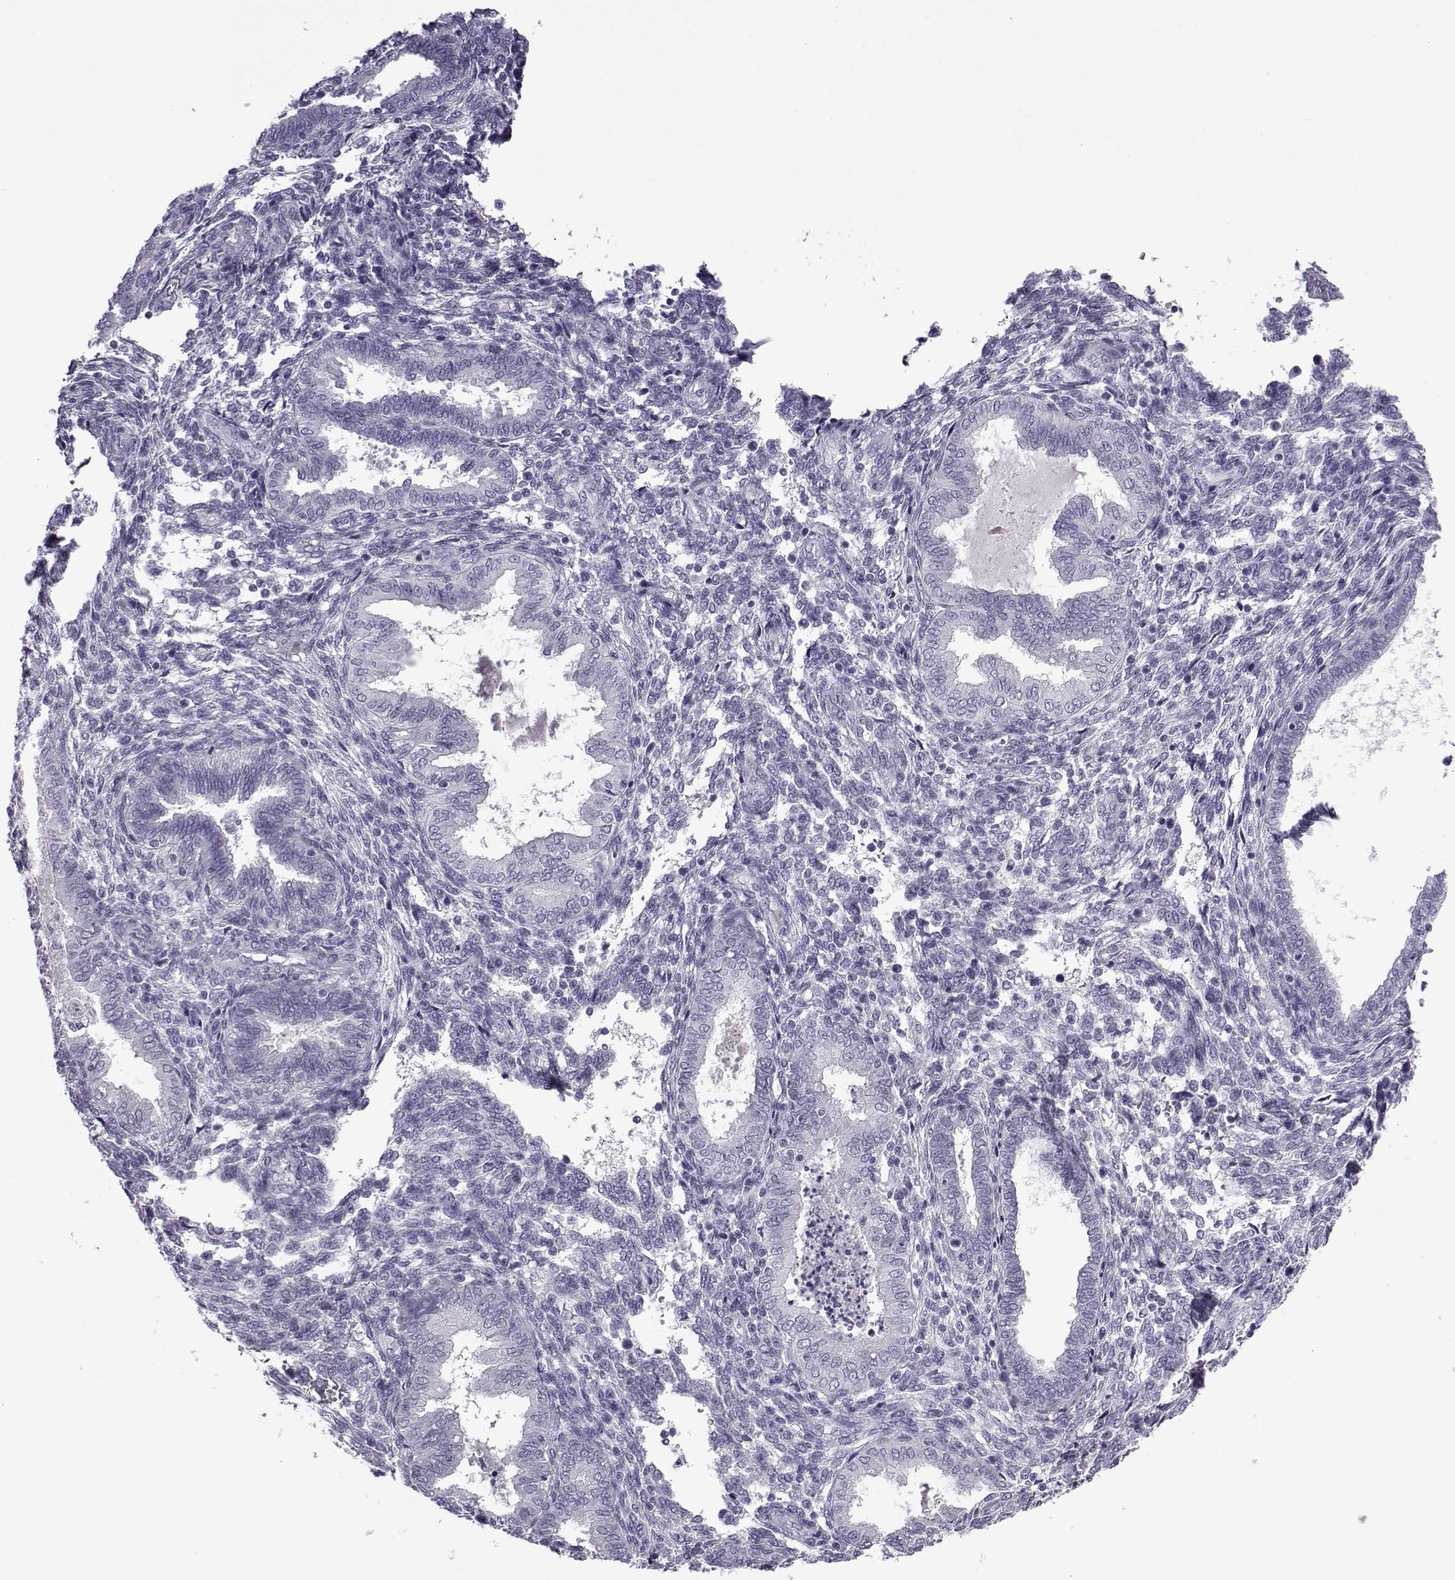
{"staining": {"intensity": "negative", "quantity": "none", "location": "none"}, "tissue": "endometrium", "cell_type": "Cells in endometrial stroma", "image_type": "normal", "snomed": [{"axis": "morphology", "description": "Normal tissue, NOS"}, {"axis": "topography", "description": "Endometrium"}], "caption": "Protein analysis of benign endometrium exhibits no significant staining in cells in endometrial stroma. The staining is performed using DAB (3,3'-diaminobenzidine) brown chromogen with nuclei counter-stained in using hematoxylin.", "gene": "OIP5", "patient": {"sex": "female", "age": 42}}